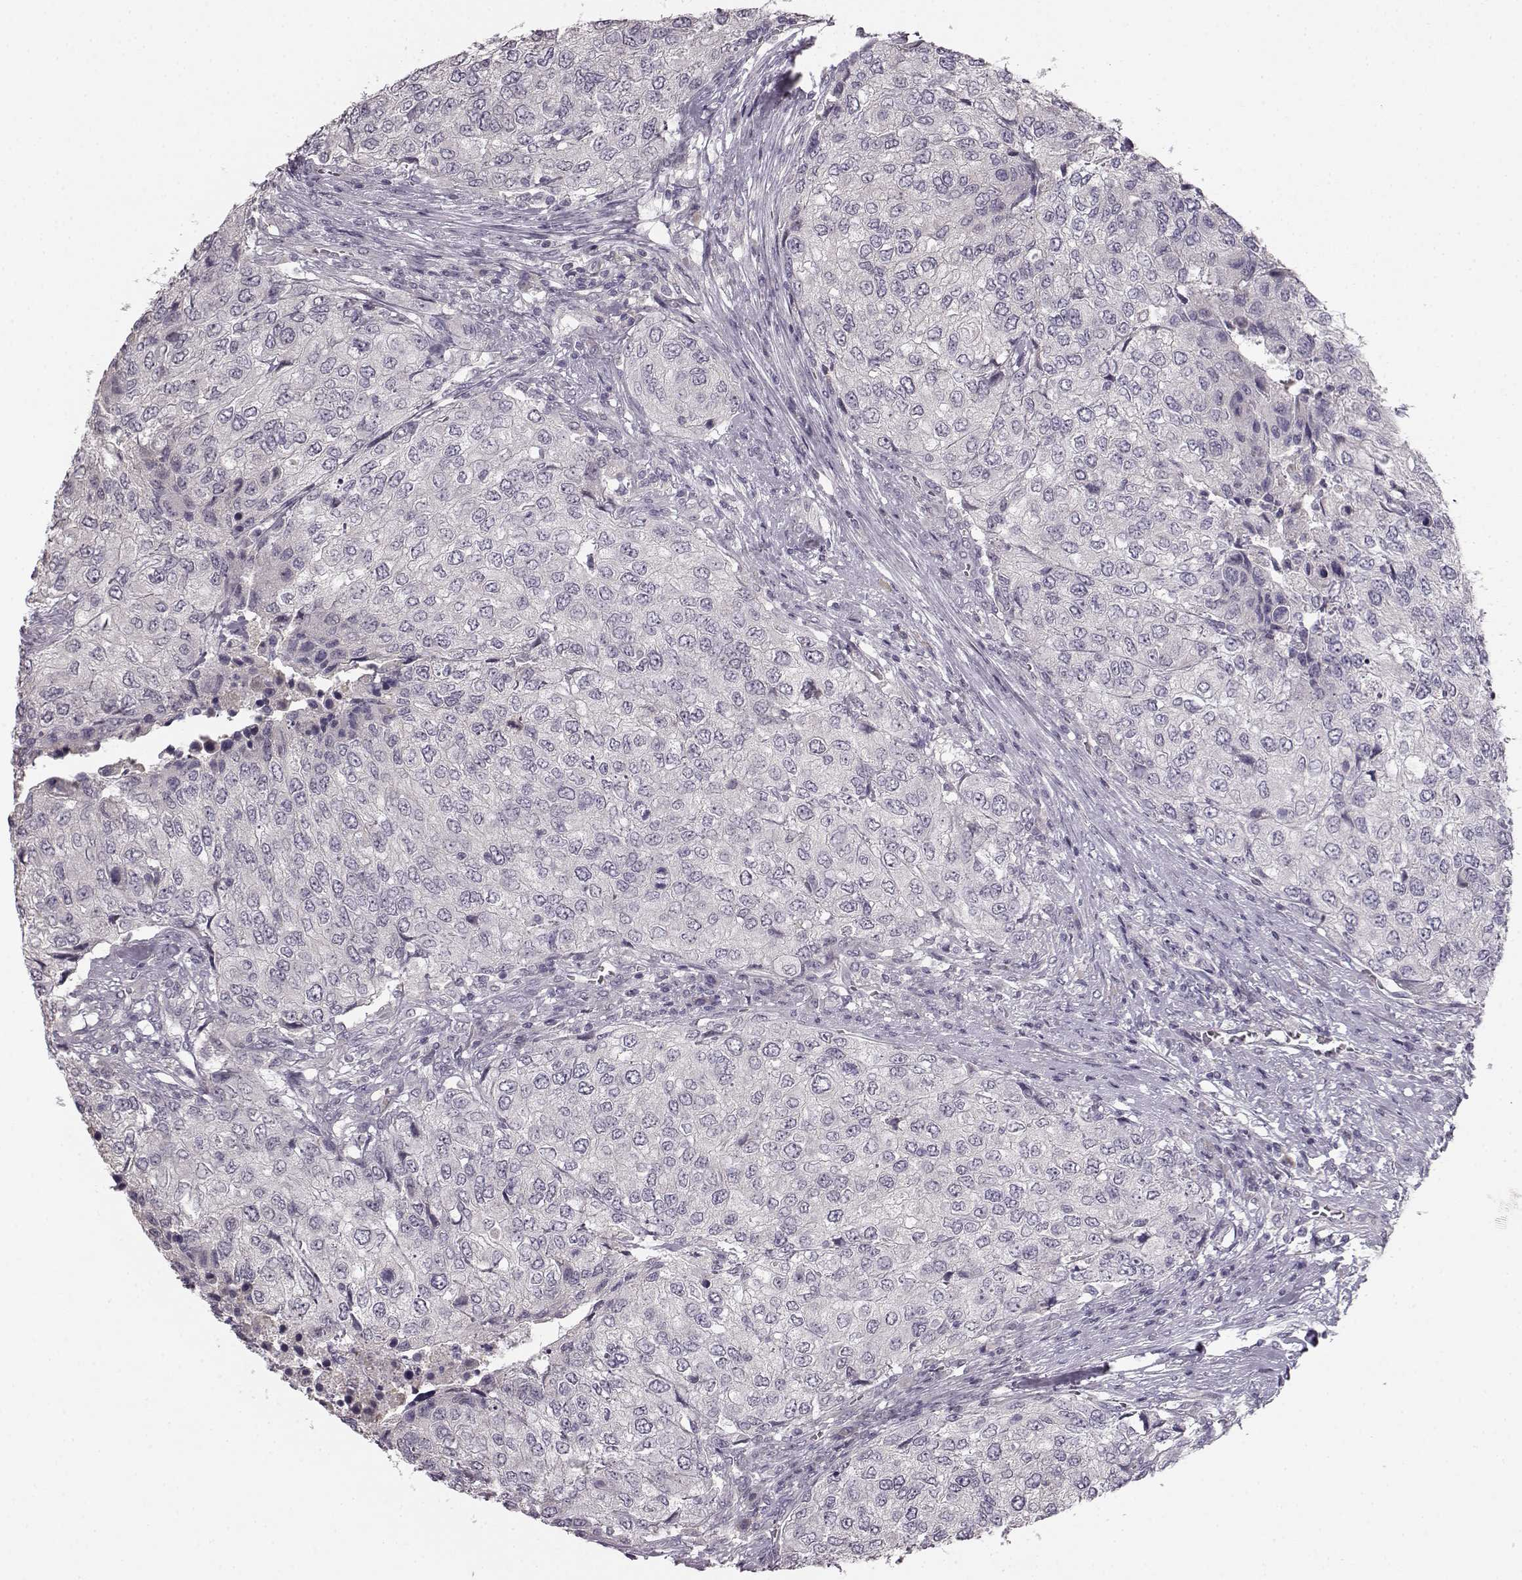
{"staining": {"intensity": "negative", "quantity": "none", "location": "none"}, "tissue": "urothelial cancer", "cell_type": "Tumor cells", "image_type": "cancer", "snomed": [{"axis": "morphology", "description": "Urothelial carcinoma, High grade"}, {"axis": "topography", "description": "Urinary bladder"}], "caption": "DAB immunohistochemical staining of human urothelial cancer shows no significant staining in tumor cells.", "gene": "BFSP2", "patient": {"sex": "female", "age": 78}}